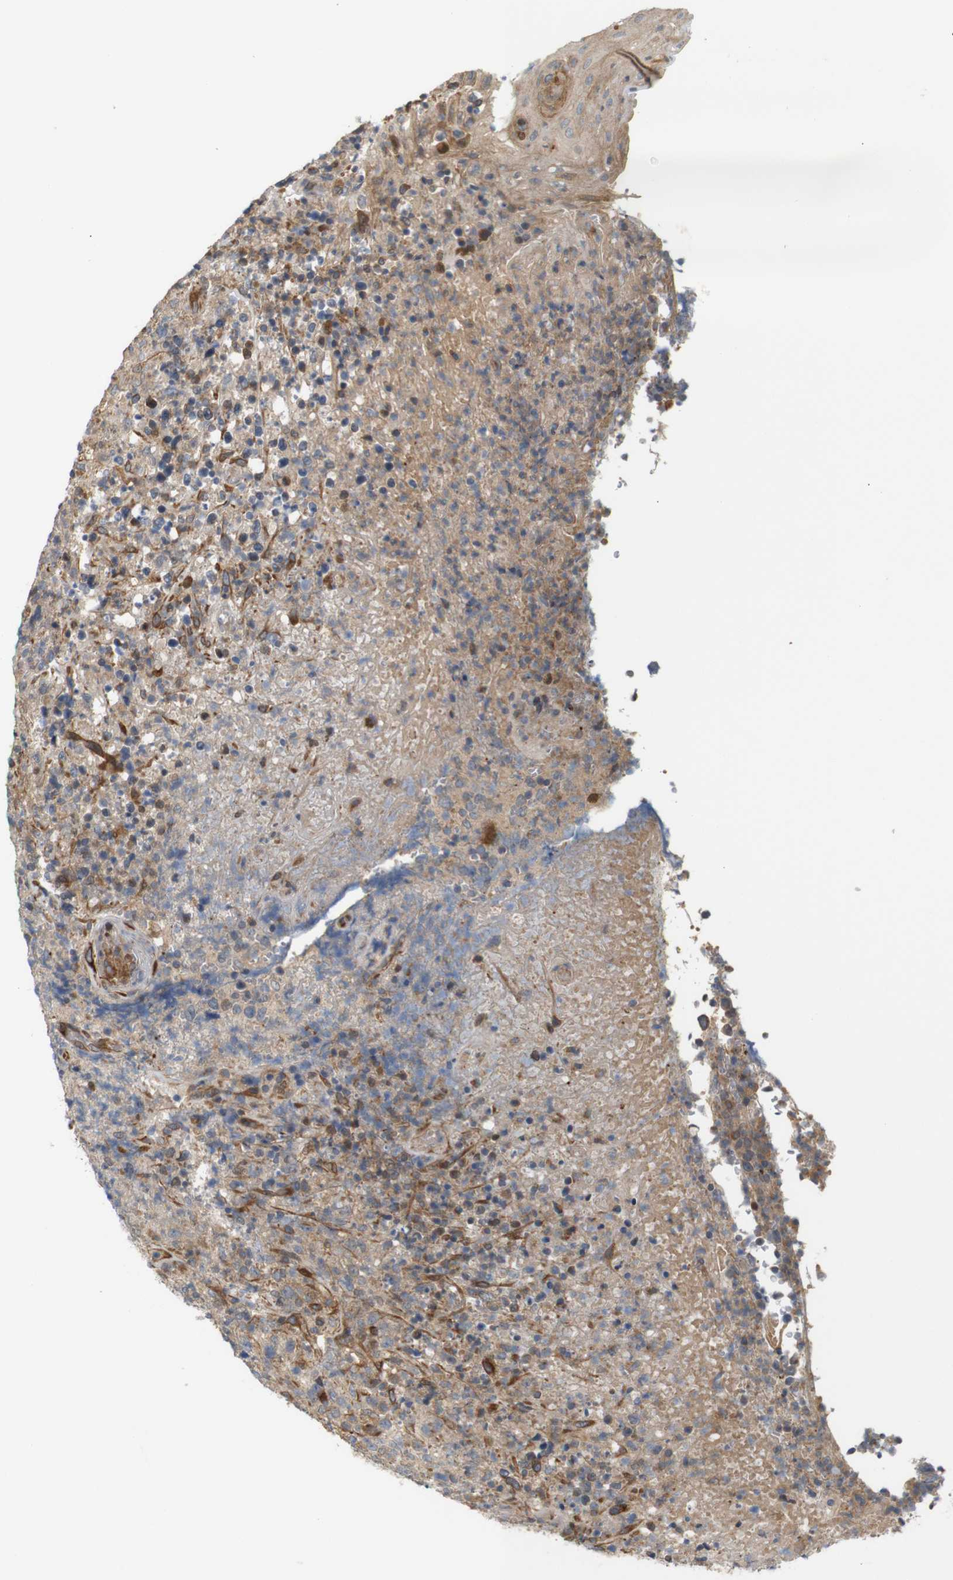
{"staining": {"intensity": "moderate", "quantity": "25%-75%", "location": "cytoplasmic/membranous"}, "tissue": "lymphoma", "cell_type": "Tumor cells", "image_type": "cancer", "snomed": [{"axis": "morphology", "description": "Malignant lymphoma, non-Hodgkin's type, High grade"}, {"axis": "topography", "description": "Tonsil"}], "caption": "Immunohistochemistry (IHC) photomicrograph of neoplastic tissue: lymphoma stained using immunohistochemistry shows medium levels of moderate protein expression localized specifically in the cytoplasmic/membranous of tumor cells, appearing as a cytoplasmic/membranous brown color.", "gene": "RPTOR", "patient": {"sex": "female", "age": 36}}